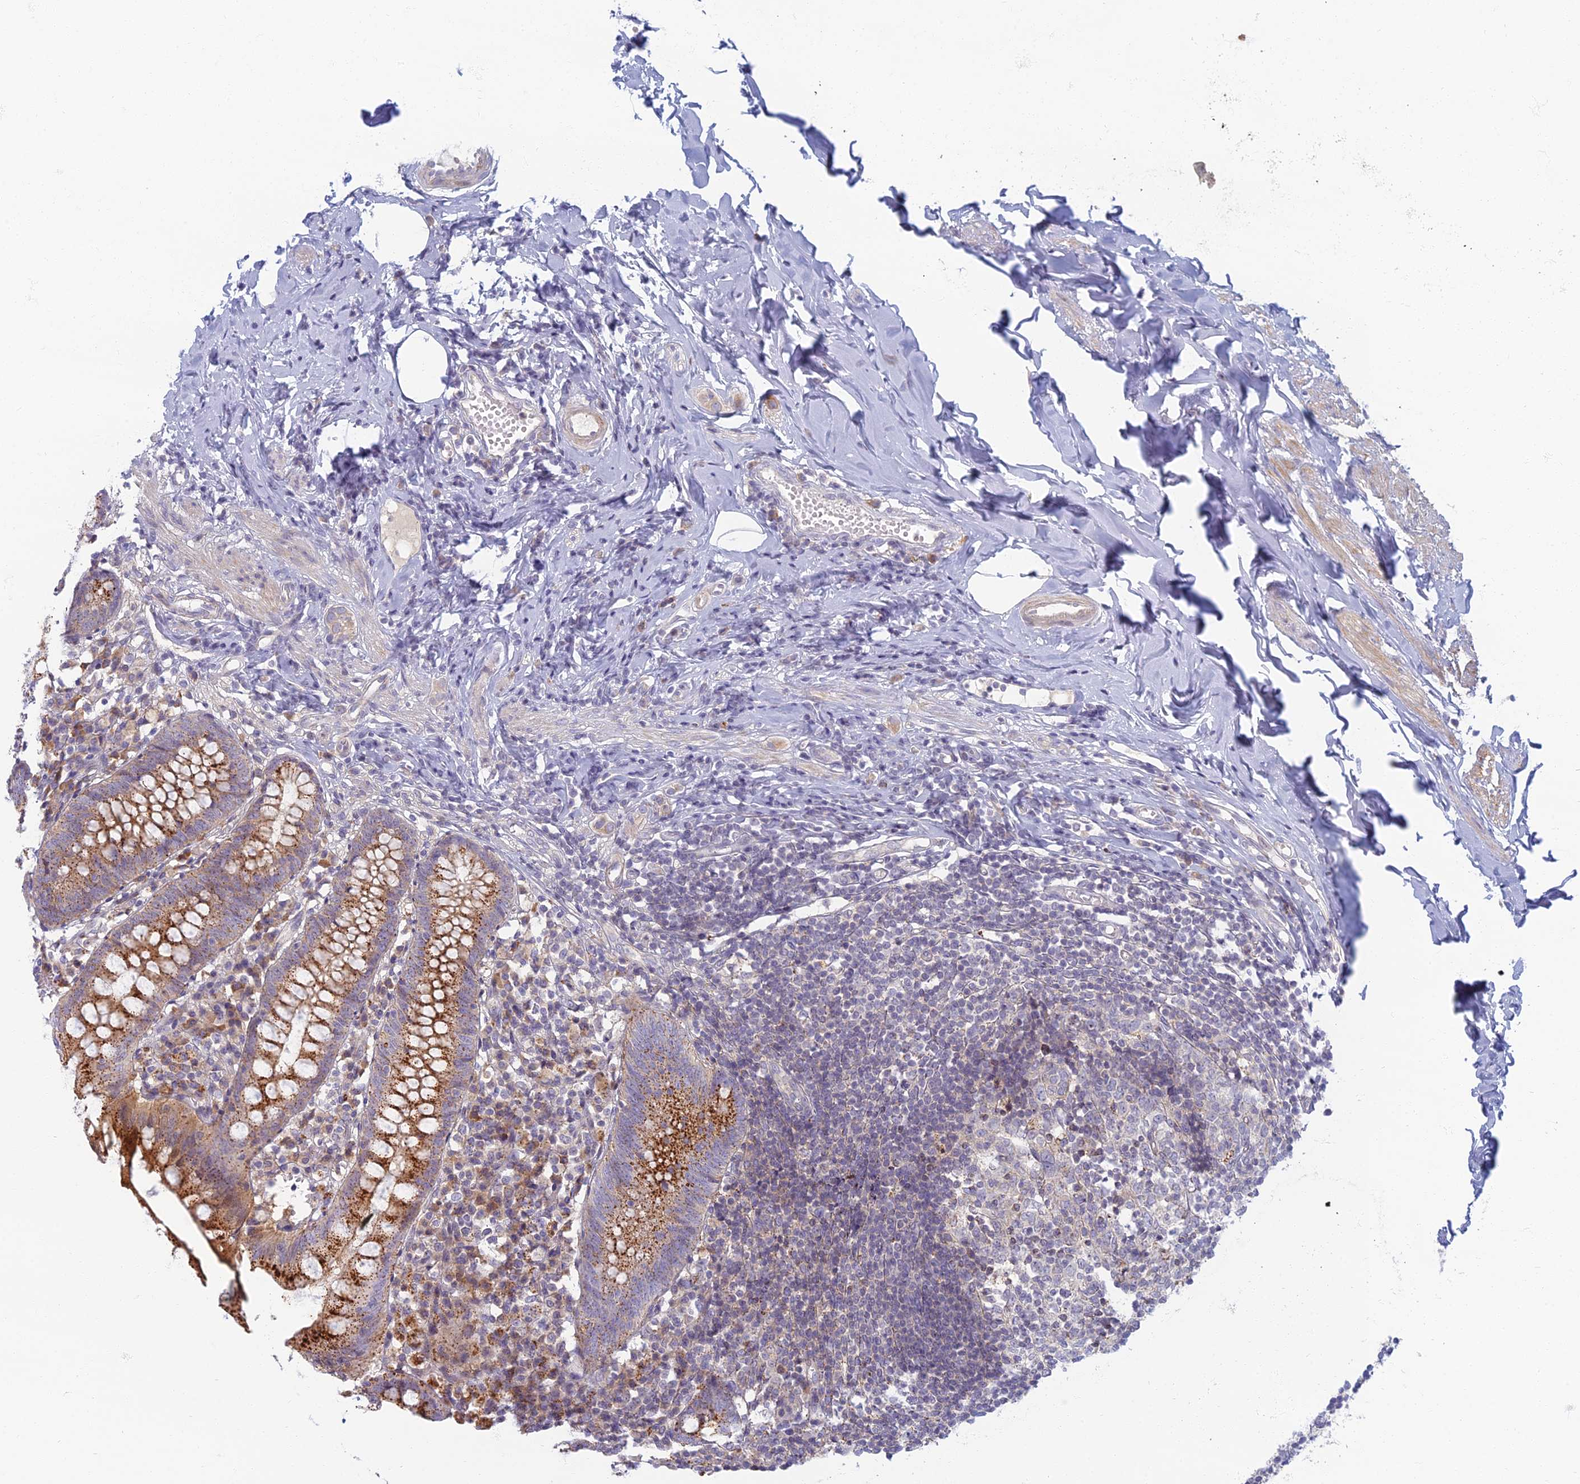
{"staining": {"intensity": "strong", "quantity": "25%-75%", "location": "cytoplasmic/membranous"}, "tissue": "appendix", "cell_type": "Glandular cells", "image_type": "normal", "snomed": [{"axis": "morphology", "description": "Normal tissue, NOS"}, {"axis": "topography", "description": "Appendix"}], "caption": "IHC image of normal appendix stained for a protein (brown), which displays high levels of strong cytoplasmic/membranous expression in about 25%-75% of glandular cells.", "gene": "CHMP4B", "patient": {"sex": "female", "age": 54}}